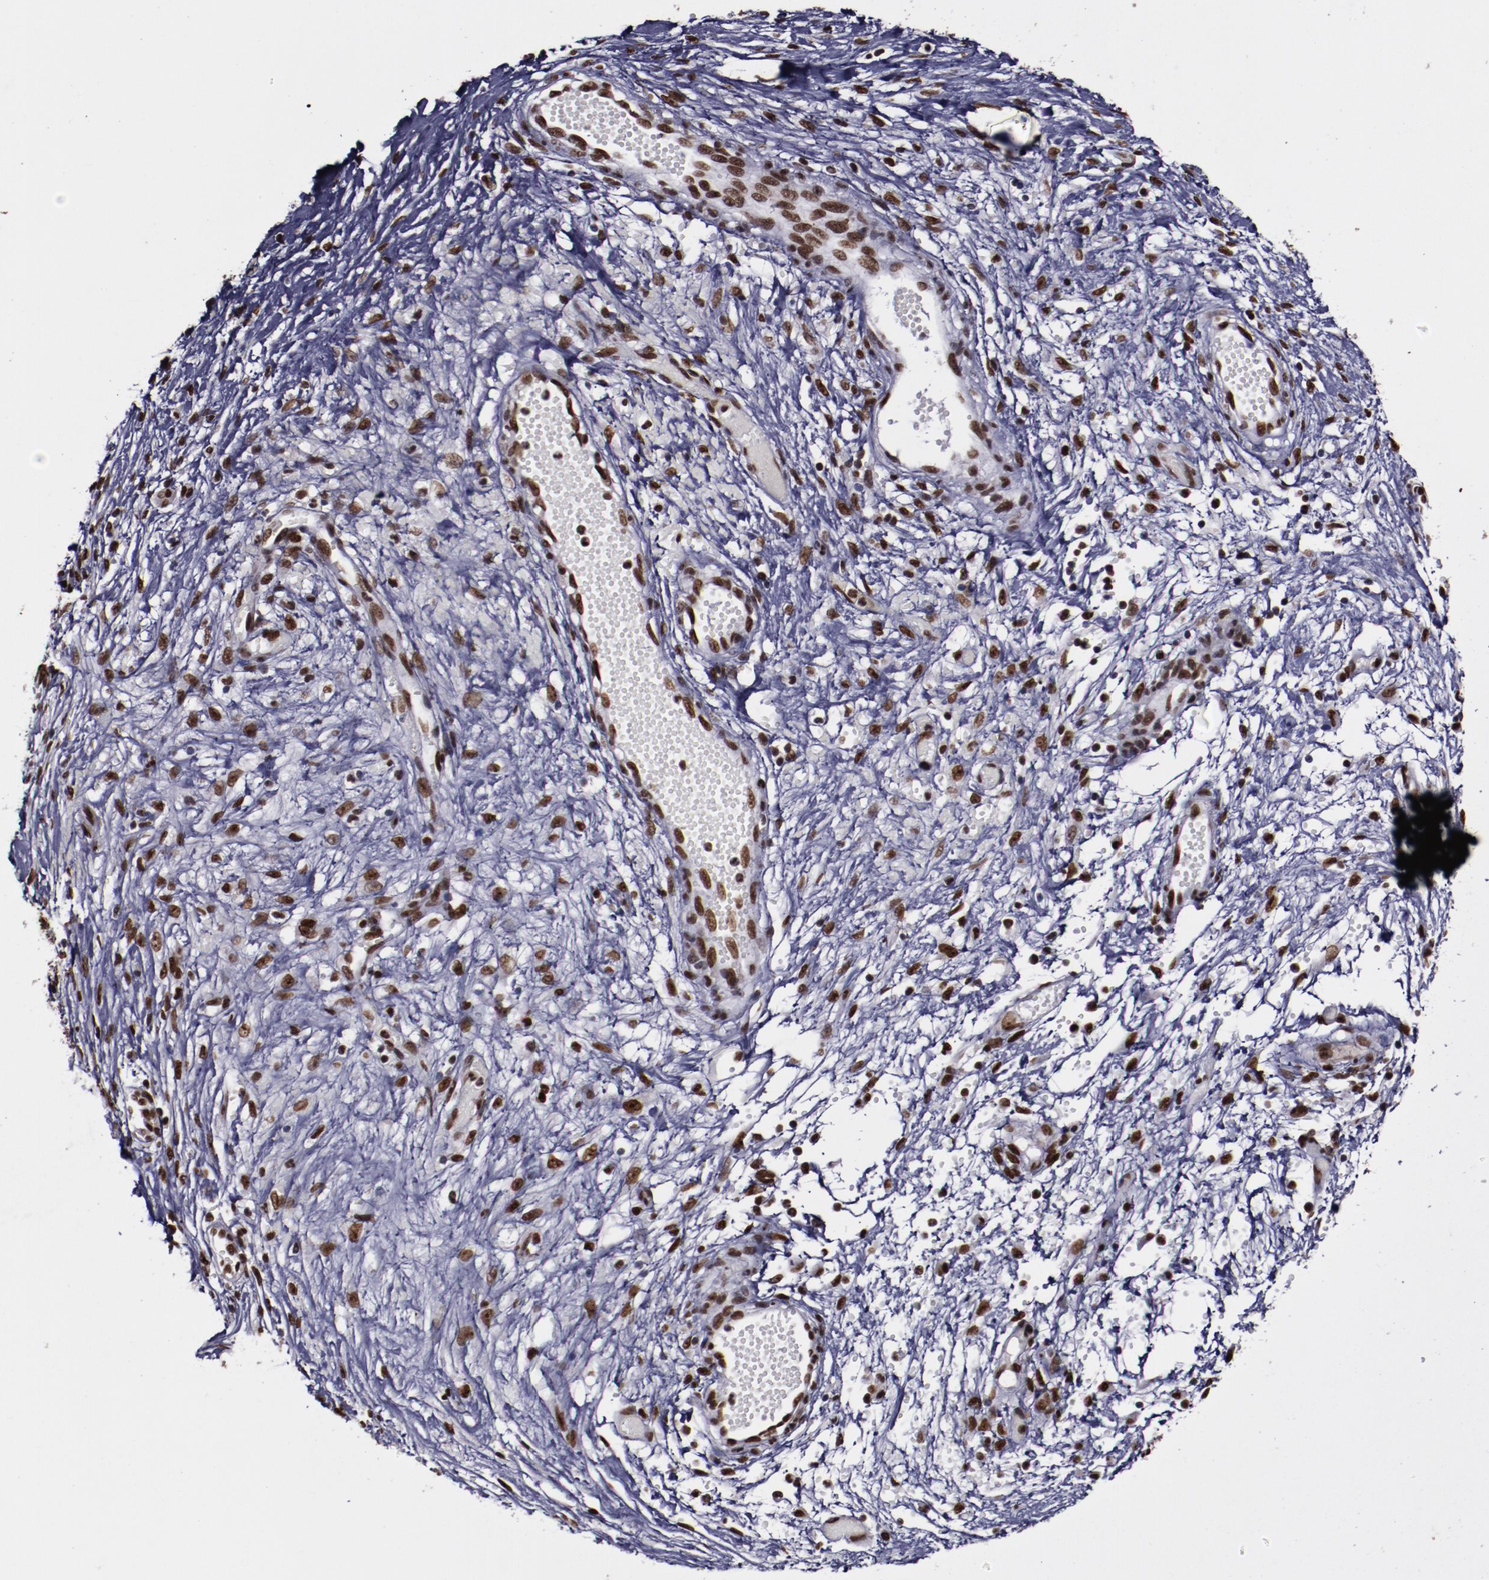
{"staining": {"intensity": "moderate", "quantity": ">75%", "location": "nuclear"}, "tissue": "ovarian cancer", "cell_type": "Tumor cells", "image_type": "cancer", "snomed": [{"axis": "morphology", "description": "Carcinoma, endometroid"}, {"axis": "topography", "description": "Ovary"}], "caption": "Protein expression analysis of ovarian cancer (endometroid carcinoma) shows moderate nuclear expression in approximately >75% of tumor cells.", "gene": "APEX1", "patient": {"sex": "female", "age": 42}}